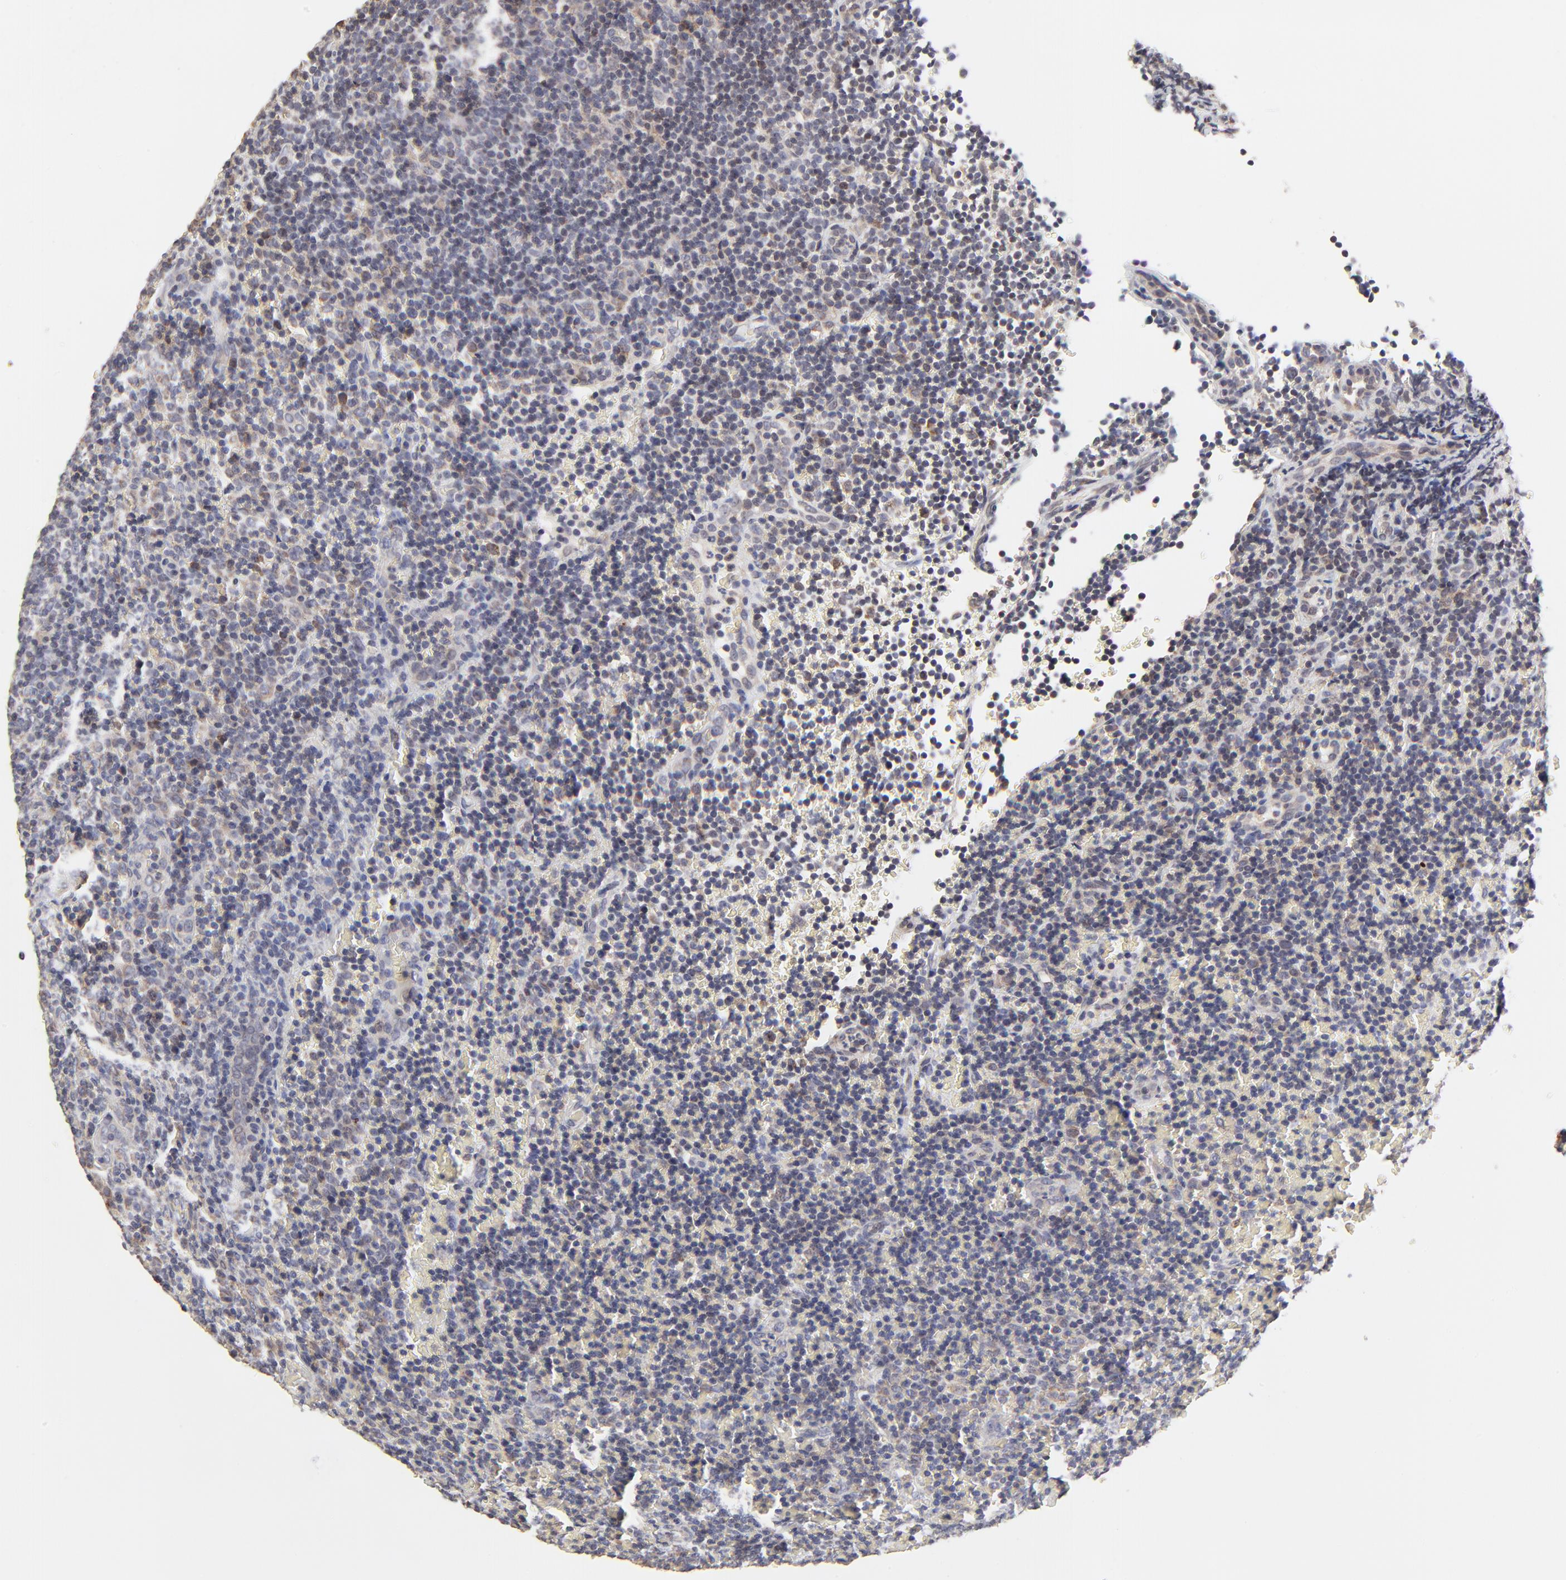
{"staining": {"intensity": "weak", "quantity": "<25%", "location": "cytoplasmic/membranous"}, "tissue": "lymphoma", "cell_type": "Tumor cells", "image_type": "cancer", "snomed": [{"axis": "morphology", "description": "Malignant lymphoma, non-Hodgkin's type, Low grade"}, {"axis": "topography", "description": "Lymph node"}], "caption": "DAB (3,3'-diaminobenzidine) immunohistochemical staining of human low-grade malignant lymphoma, non-Hodgkin's type demonstrates no significant staining in tumor cells.", "gene": "ELP2", "patient": {"sex": "male", "age": 74}}